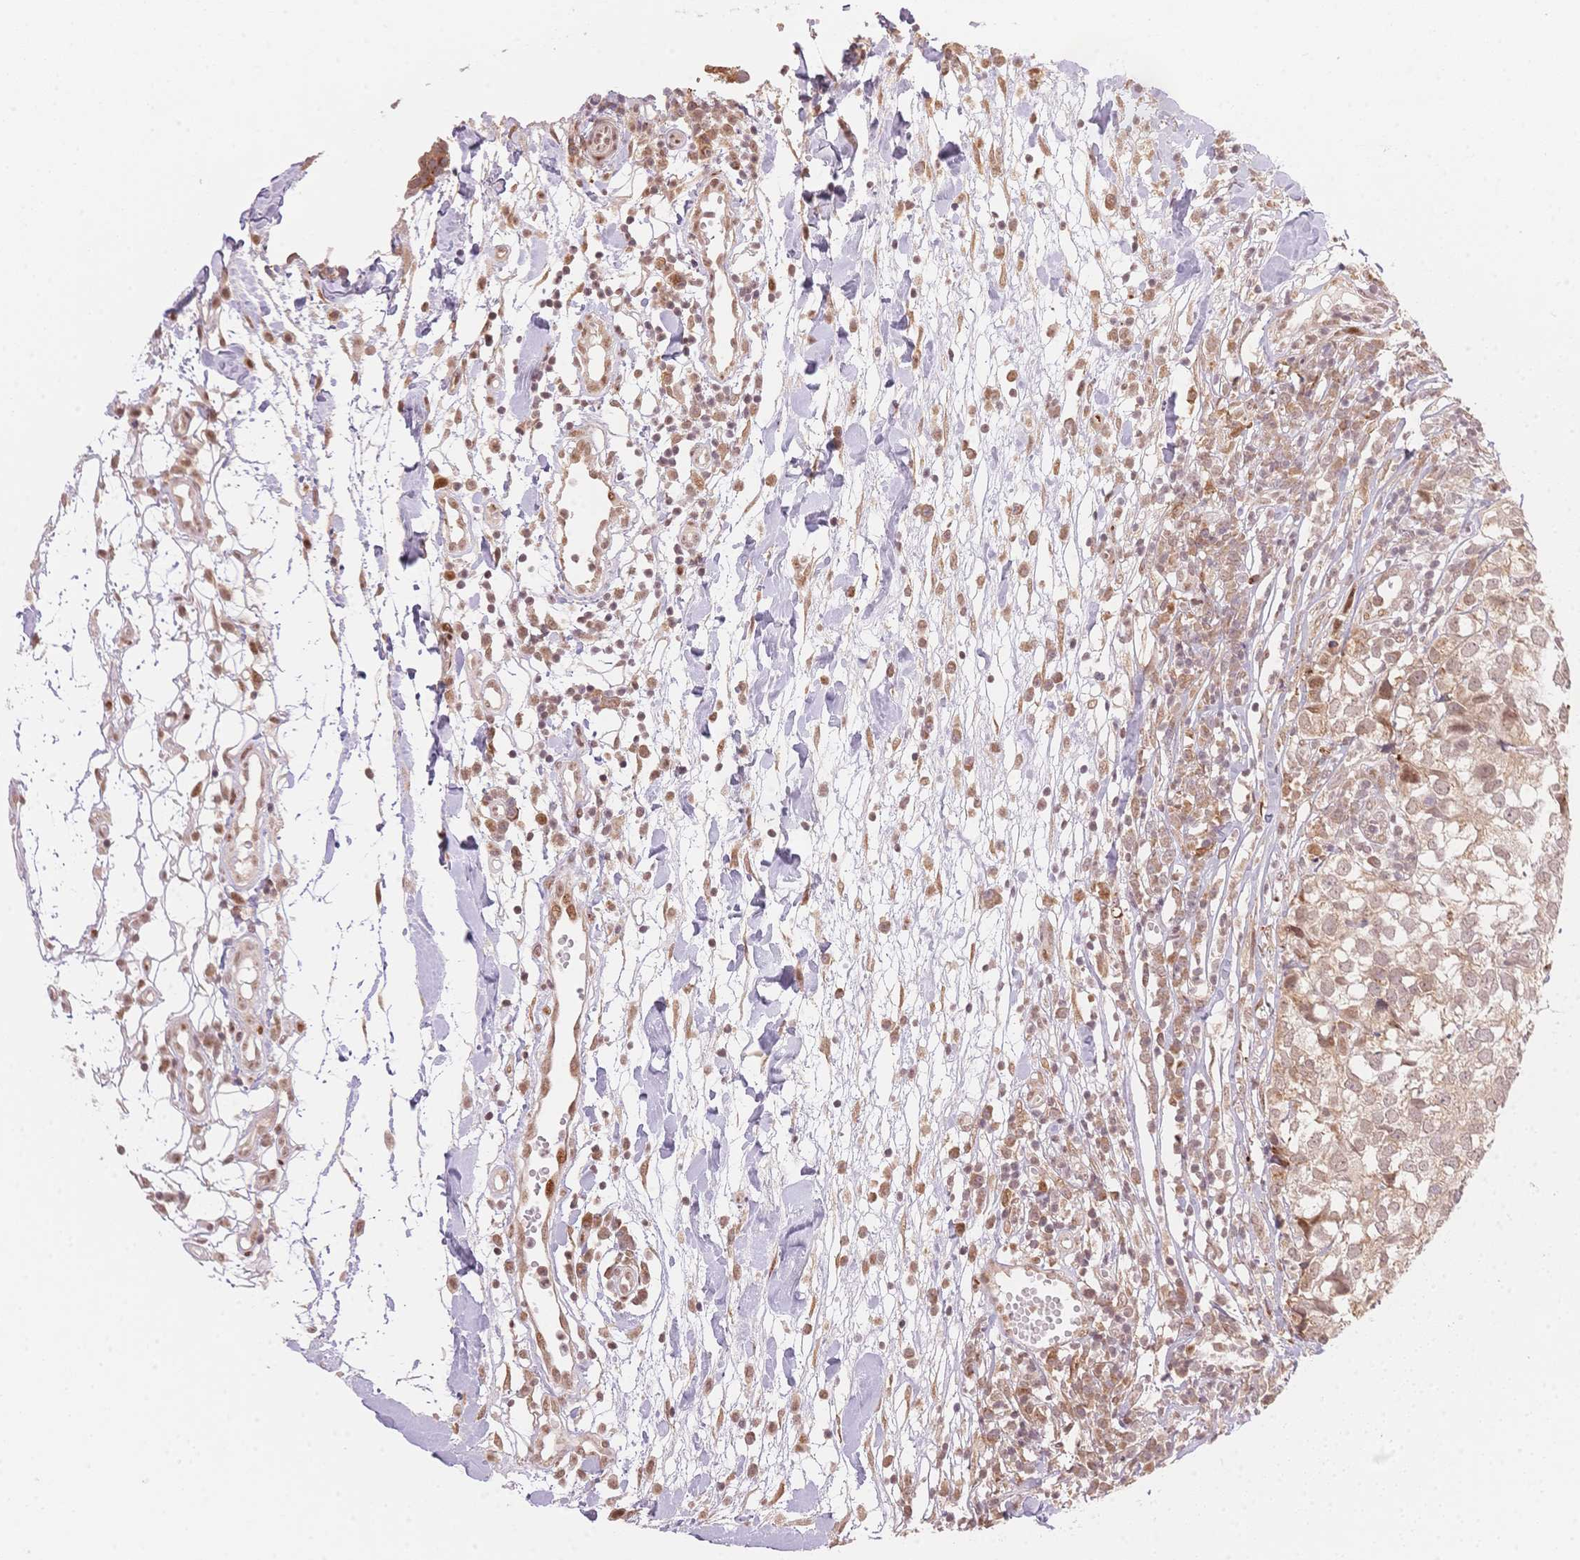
{"staining": {"intensity": "weak", "quantity": ">75%", "location": "cytoplasmic/membranous,nuclear"}, "tissue": "breast cancer", "cell_type": "Tumor cells", "image_type": "cancer", "snomed": [{"axis": "morphology", "description": "Duct carcinoma"}, {"axis": "topography", "description": "Breast"}], "caption": "Weak cytoplasmic/membranous and nuclear protein staining is identified in about >75% of tumor cells in breast cancer. (DAB (3,3'-diaminobenzidine) IHC, brown staining for protein, blue staining for nuclei).", "gene": "STK39", "patient": {"sex": "female", "age": 30}}